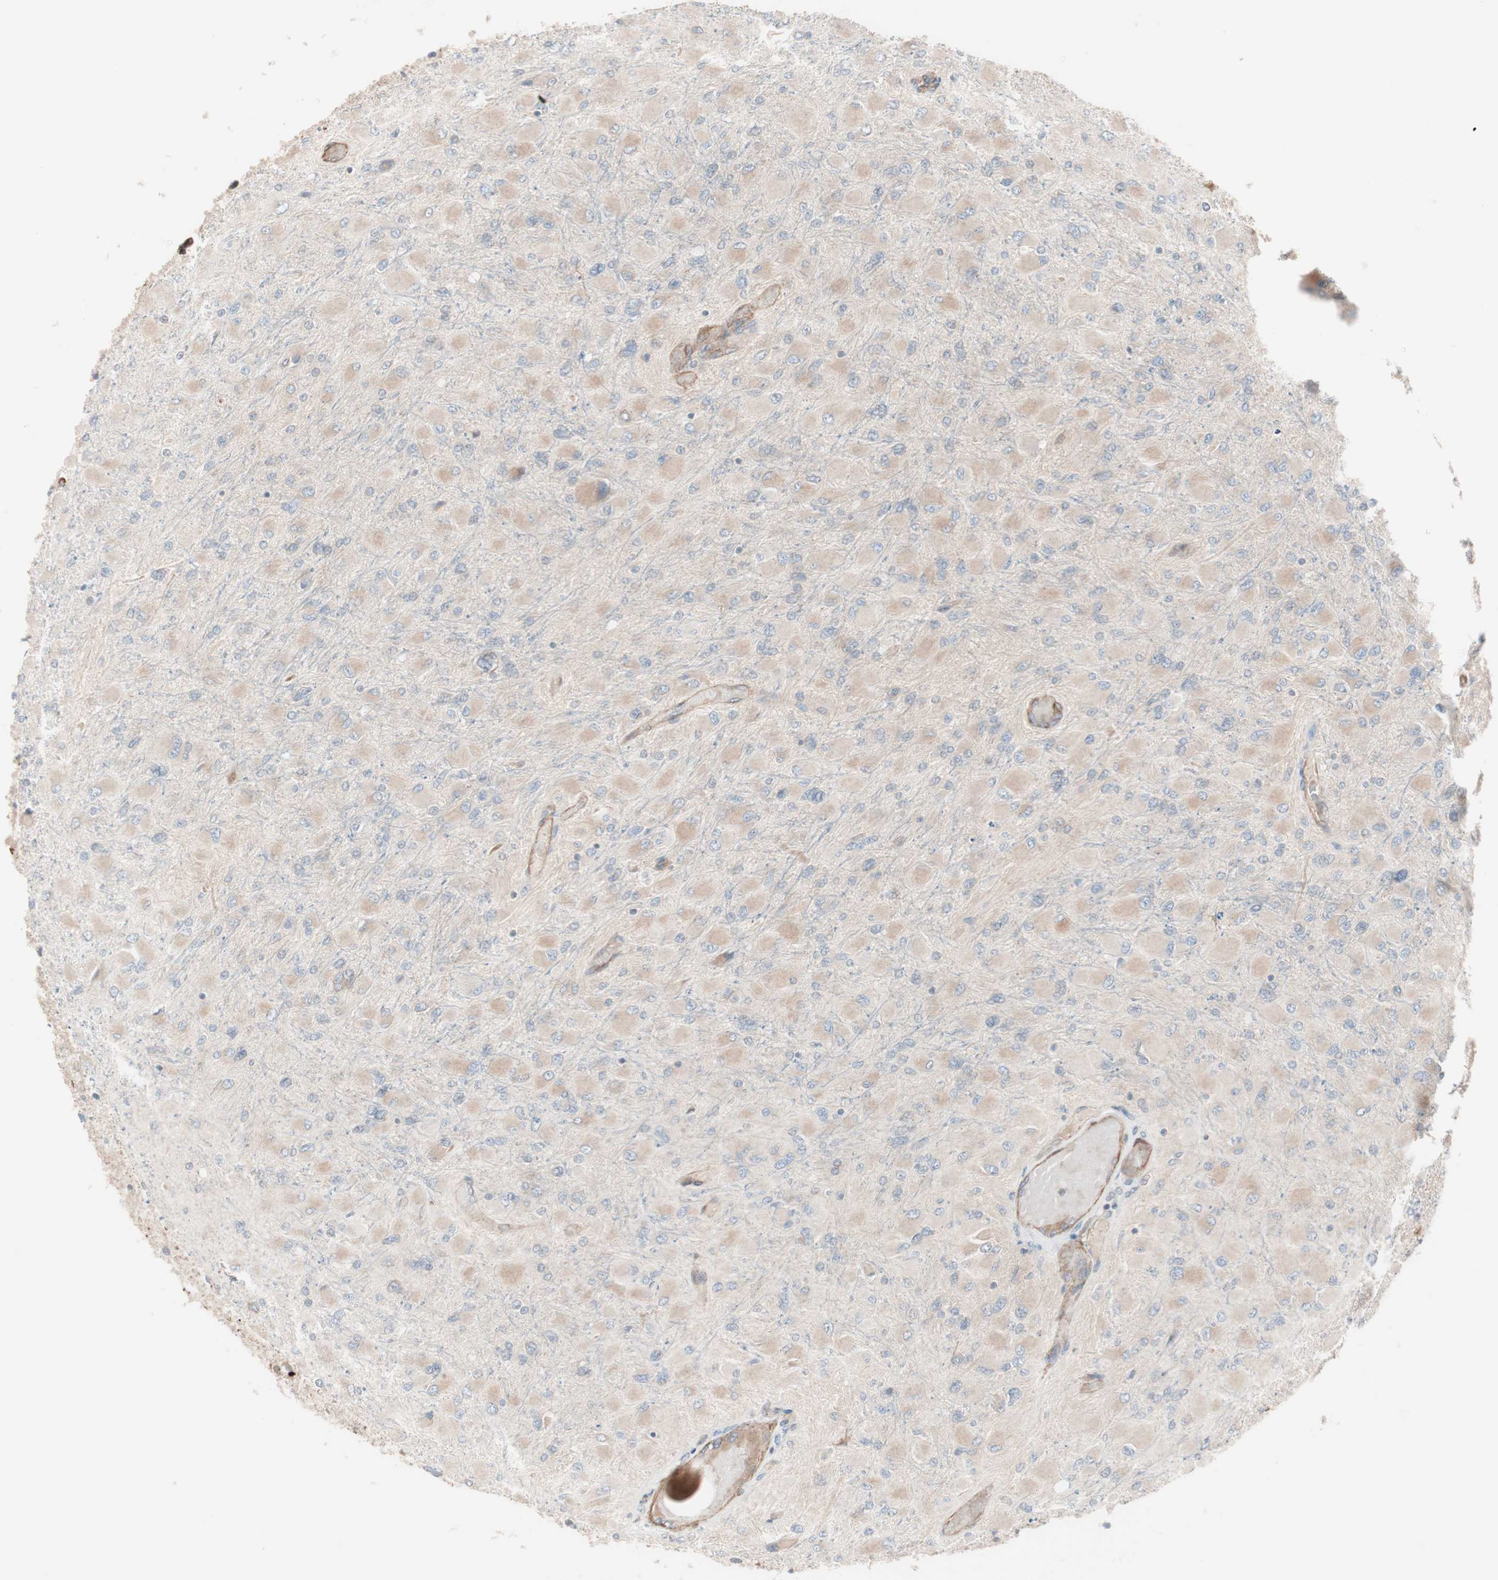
{"staining": {"intensity": "weak", "quantity": "25%-75%", "location": "cytoplasmic/membranous"}, "tissue": "glioma", "cell_type": "Tumor cells", "image_type": "cancer", "snomed": [{"axis": "morphology", "description": "Glioma, malignant, High grade"}, {"axis": "topography", "description": "Cerebral cortex"}], "caption": "Human glioma stained for a protein (brown) shows weak cytoplasmic/membranous positive staining in approximately 25%-75% of tumor cells.", "gene": "ALG5", "patient": {"sex": "female", "age": 36}}